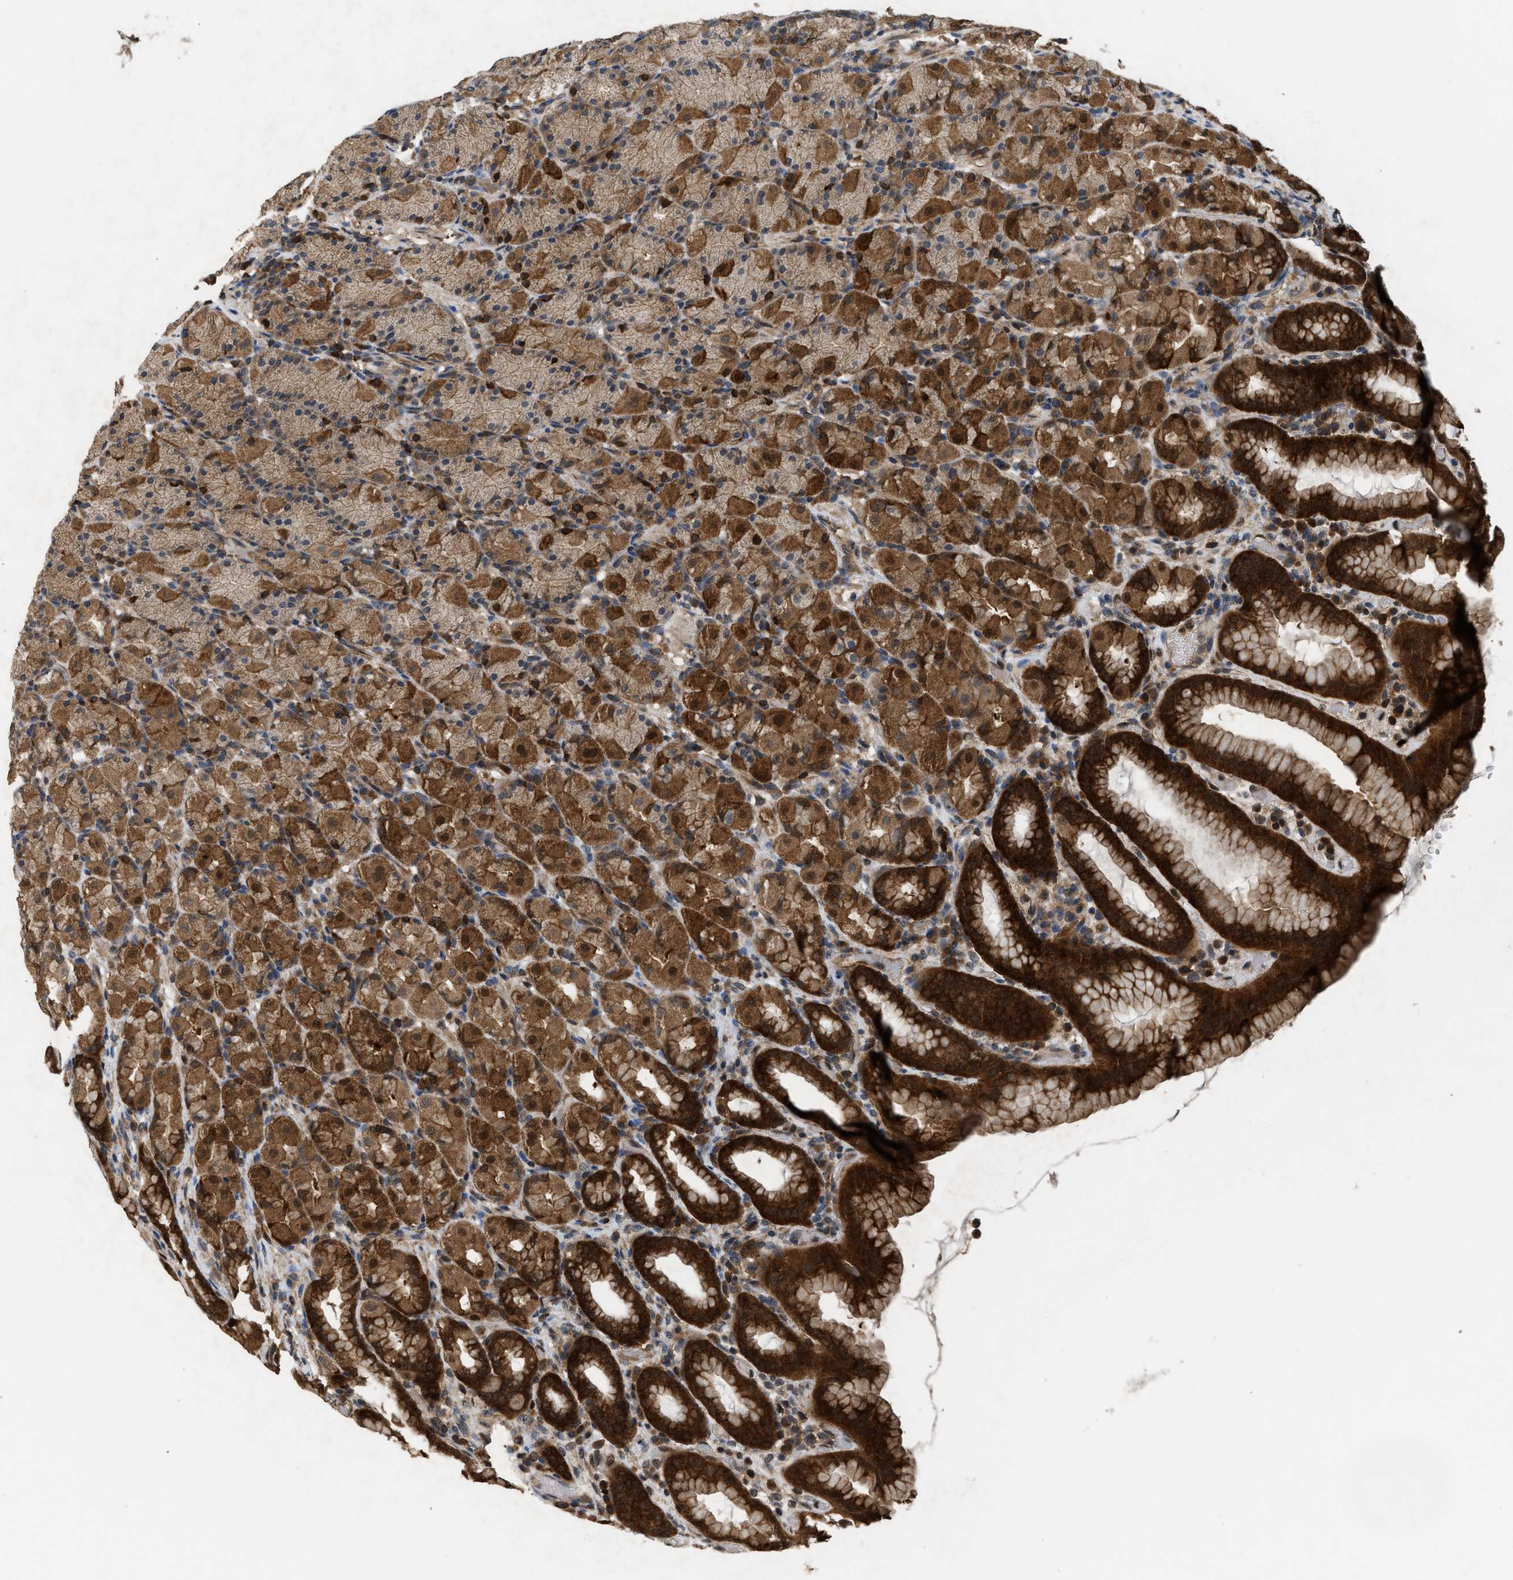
{"staining": {"intensity": "strong", "quantity": ">75%", "location": "cytoplasmic/membranous"}, "tissue": "stomach", "cell_type": "Glandular cells", "image_type": "normal", "snomed": [{"axis": "morphology", "description": "Normal tissue, NOS"}, {"axis": "topography", "description": "Stomach, upper"}], "caption": "The micrograph shows immunohistochemical staining of benign stomach. There is strong cytoplasmic/membranous positivity is identified in approximately >75% of glandular cells. Nuclei are stained in blue.", "gene": "OXSR1", "patient": {"sex": "male", "age": 68}}